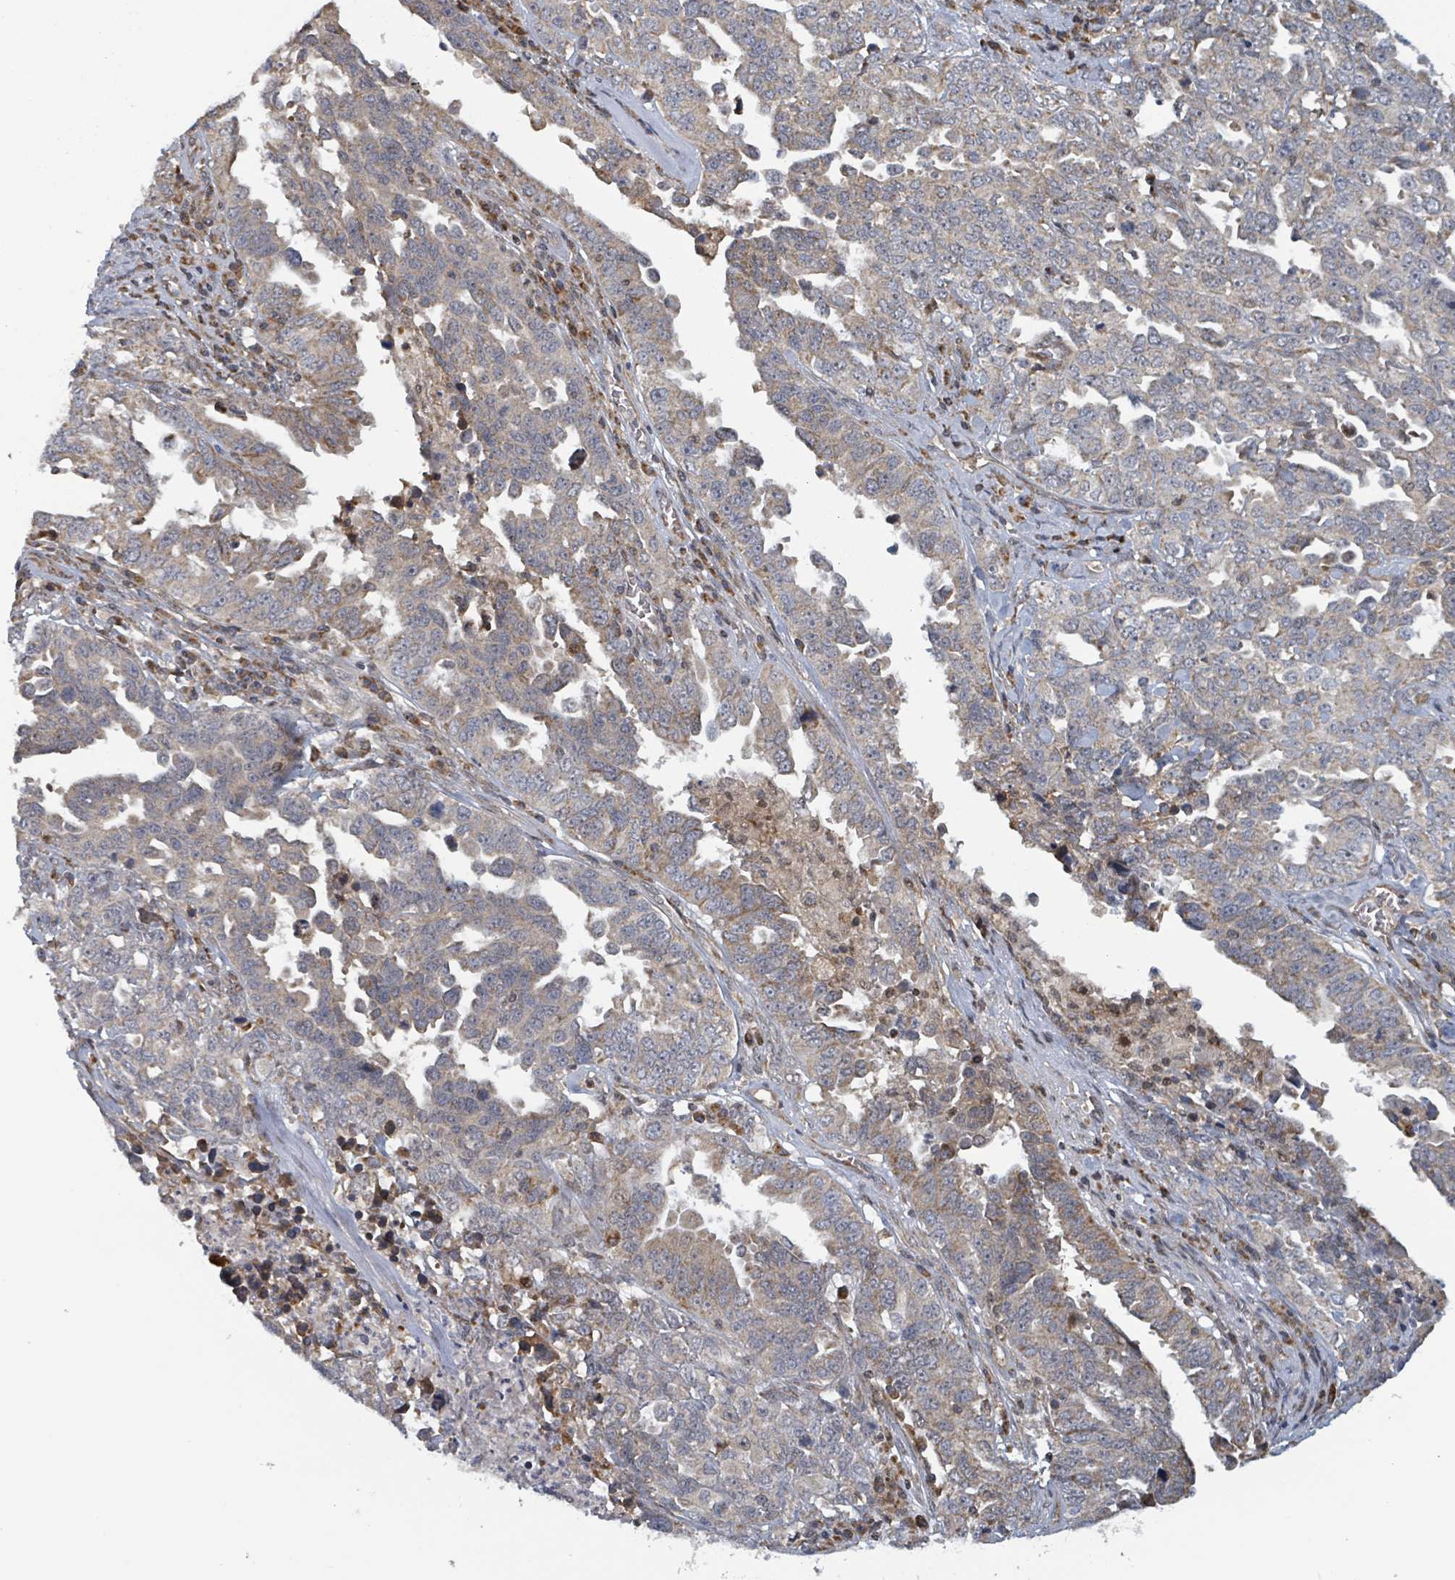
{"staining": {"intensity": "moderate", "quantity": "<25%", "location": "cytoplasmic/membranous"}, "tissue": "ovarian cancer", "cell_type": "Tumor cells", "image_type": "cancer", "snomed": [{"axis": "morphology", "description": "Carcinoma, endometroid"}, {"axis": "topography", "description": "Ovary"}], "caption": "Immunohistochemistry micrograph of neoplastic tissue: human endometroid carcinoma (ovarian) stained using immunohistochemistry (IHC) reveals low levels of moderate protein expression localized specifically in the cytoplasmic/membranous of tumor cells, appearing as a cytoplasmic/membranous brown color.", "gene": "HIVEP1", "patient": {"sex": "female", "age": 62}}